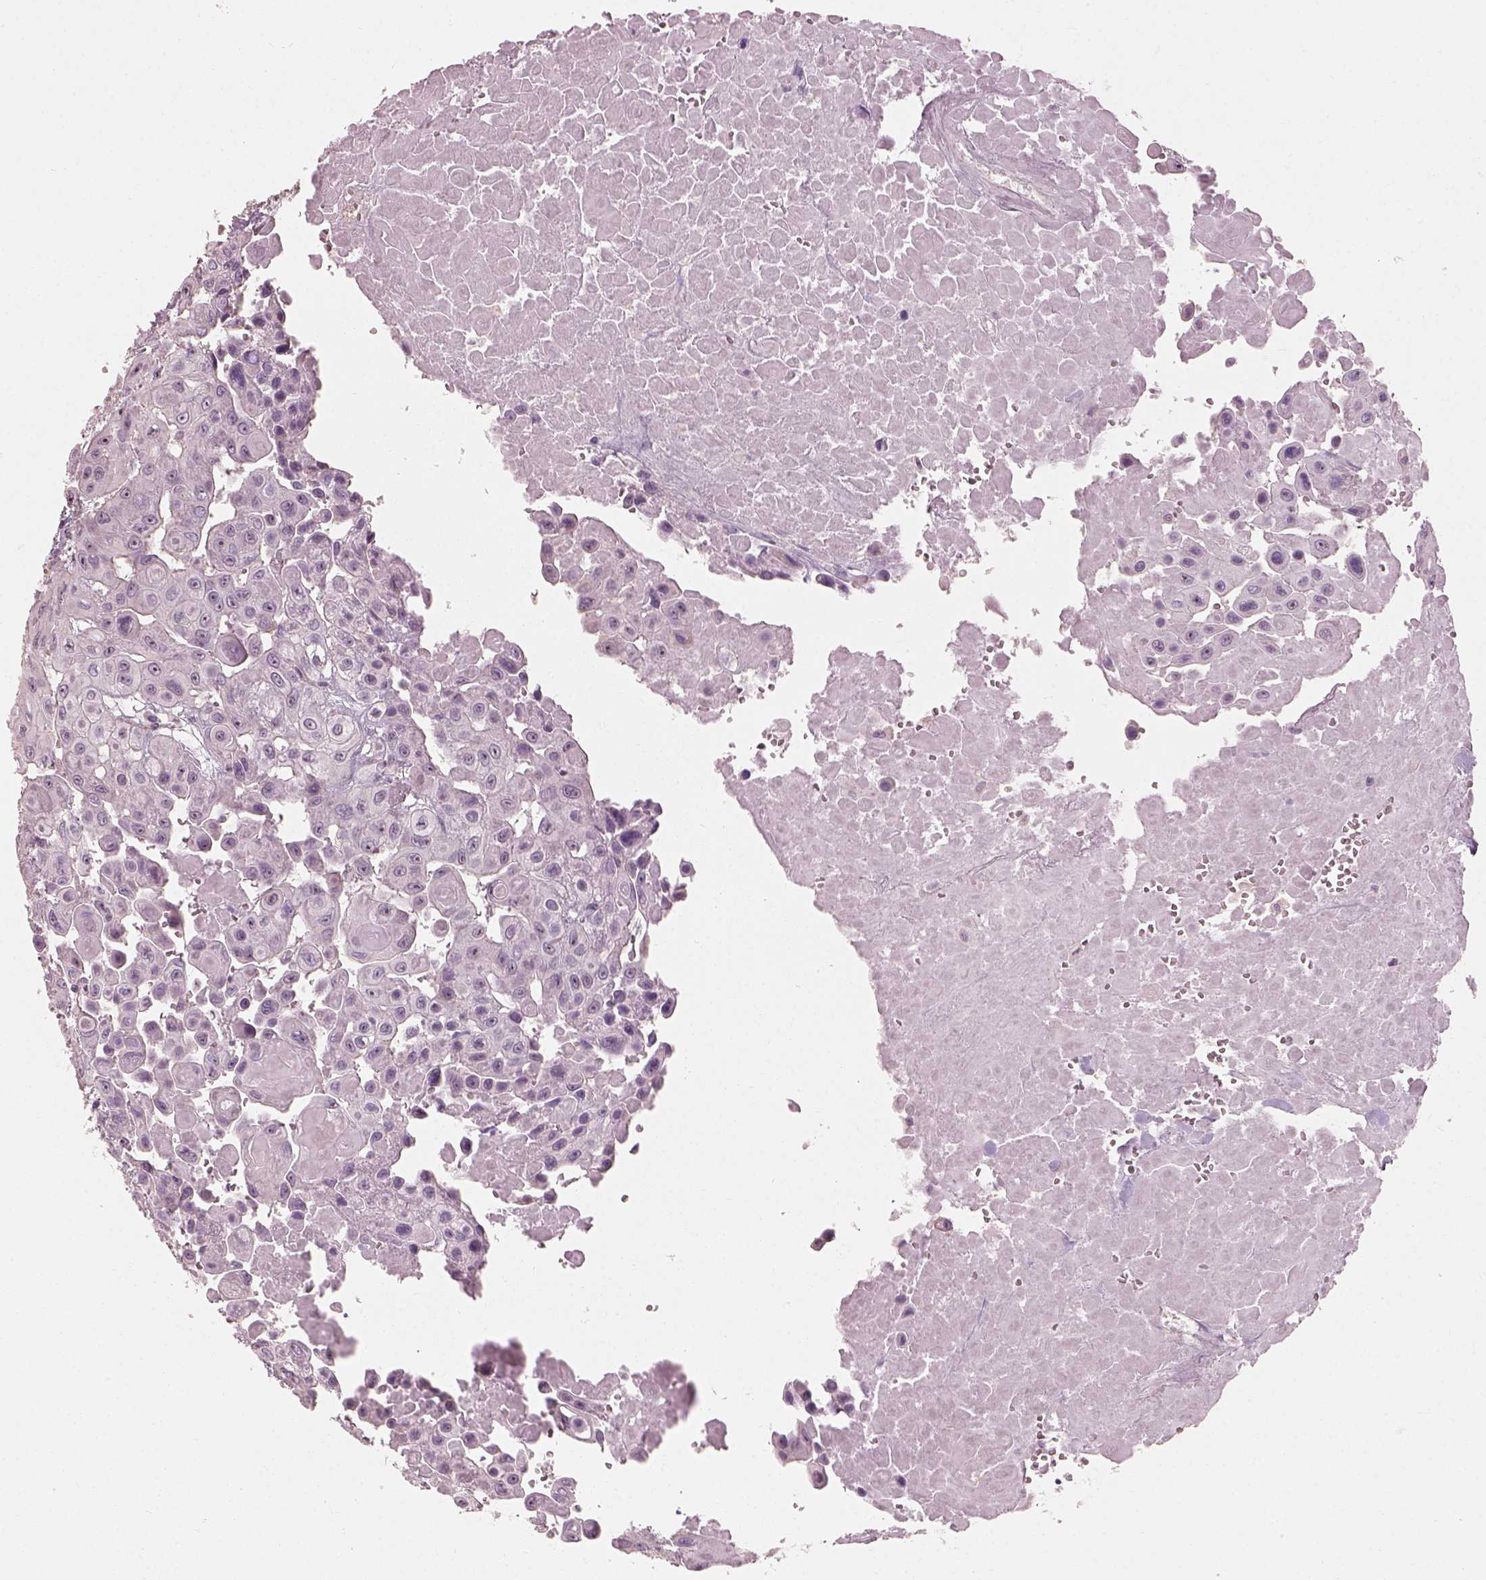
{"staining": {"intensity": "negative", "quantity": "none", "location": "none"}, "tissue": "head and neck cancer", "cell_type": "Tumor cells", "image_type": "cancer", "snomed": [{"axis": "morphology", "description": "Adenocarcinoma, NOS"}, {"axis": "topography", "description": "Head-Neck"}], "caption": "Head and neck cancer (adenocarcinoma) stained for a protein using IHC reveals no staining tumor cells.", "gene": "CDS1", "patient": {"sex": "male", "age": 73}}